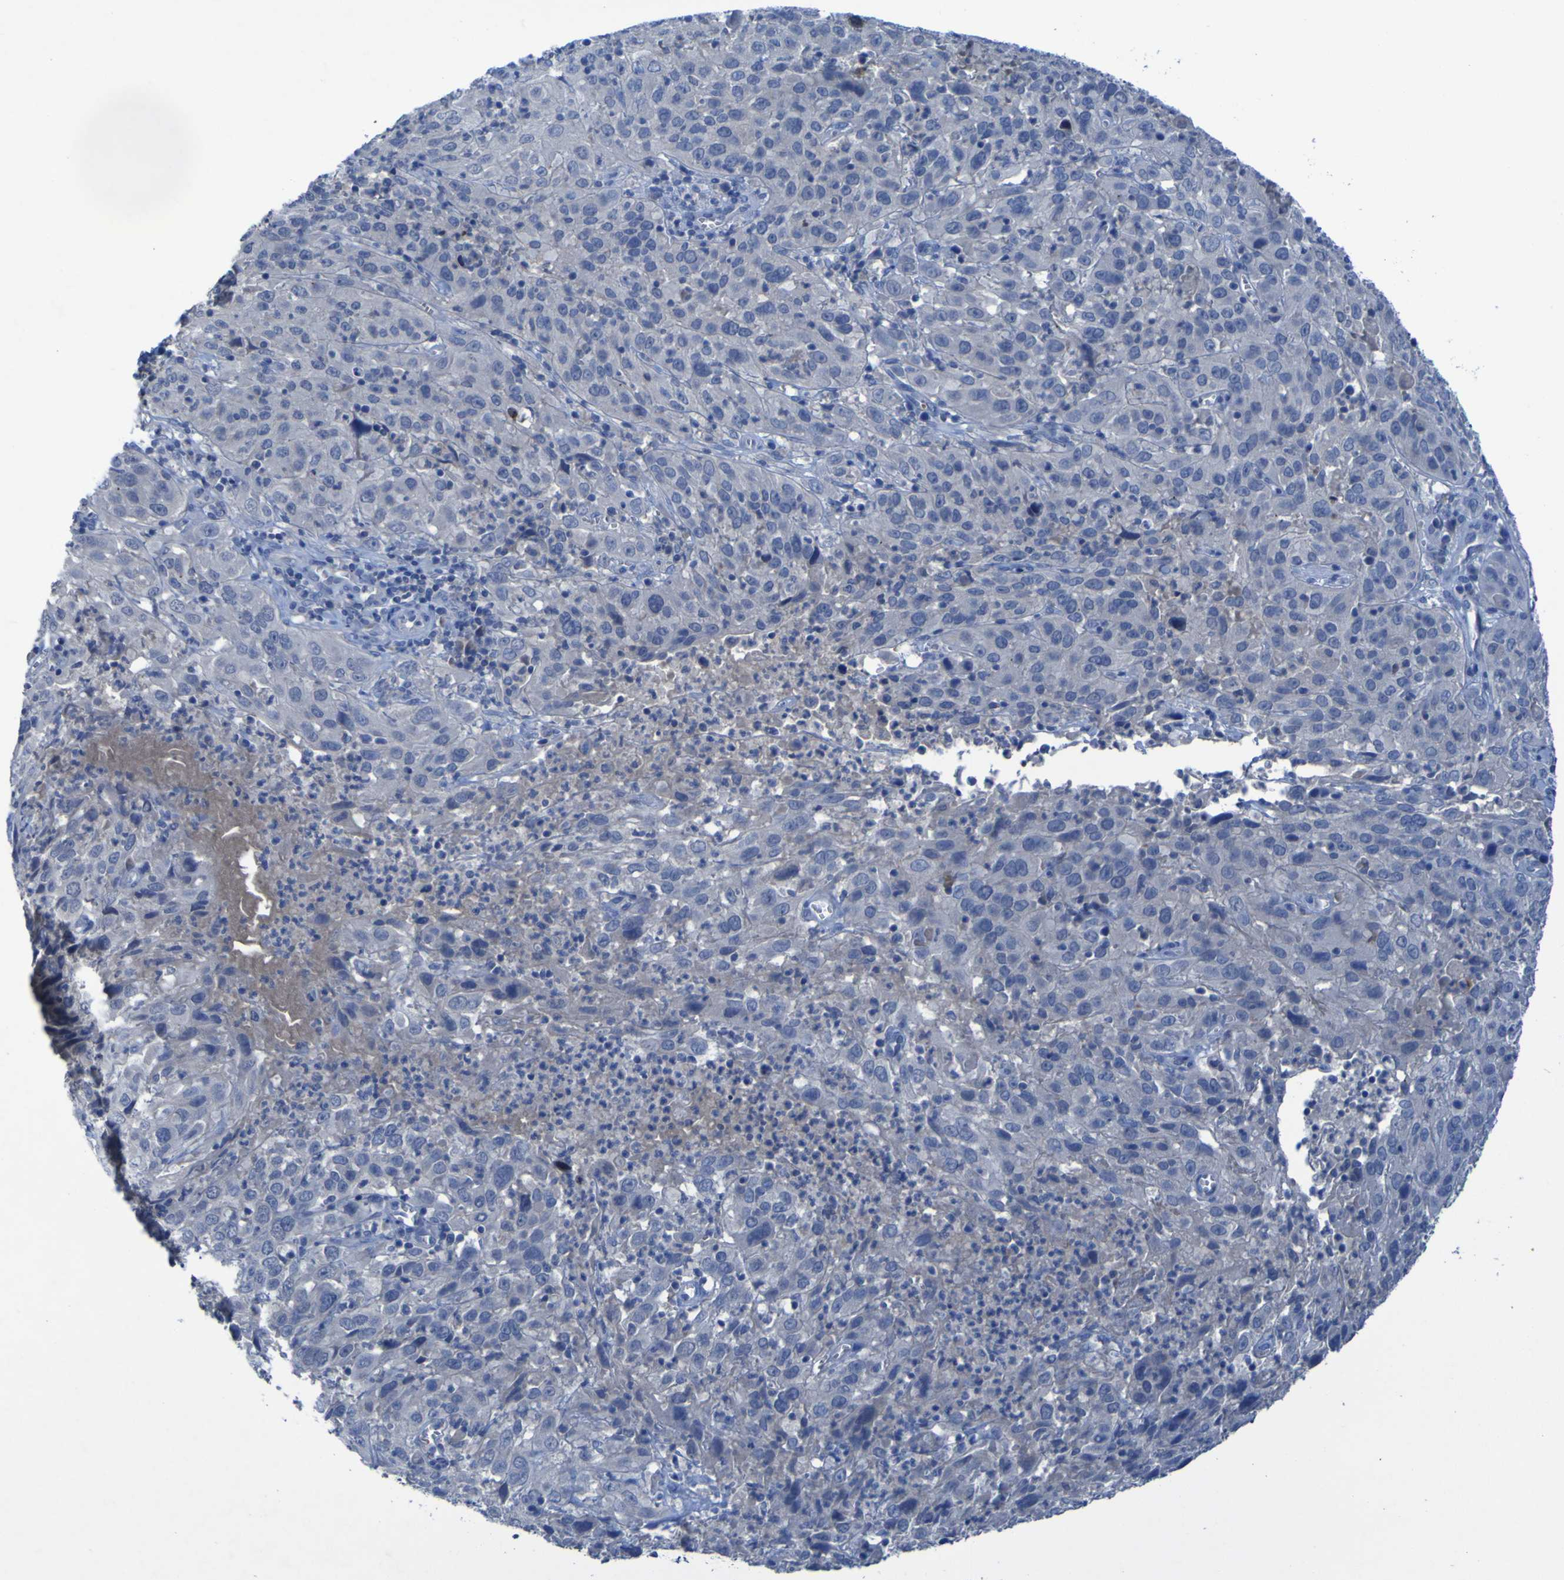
{"staining": {"intensity": "negative", "quantity": "none", "location": "none"}, "tissue": "cervical cancer", "cell_type": "Tumor cells", "image_type": "cancer", "snomed": [{"axis": "morphology", "description": "Squamous cell carcinoma, NOS"}, {"axis": "topography", "description": "Cervix"}], "caption": "IHC photomicrograph of neoplastic tissue: cervical cancer (squamous cell carcinoma) stained with DAB (3,3'-diaminobenzidine) reveals no significant protein positivity in tumor cells. (Brightfield microscopy of DAB immunohistochemistry (IHC) at high magnification).", "gene": "SGK2", "patient": {"sex": "female", "age": 32}}